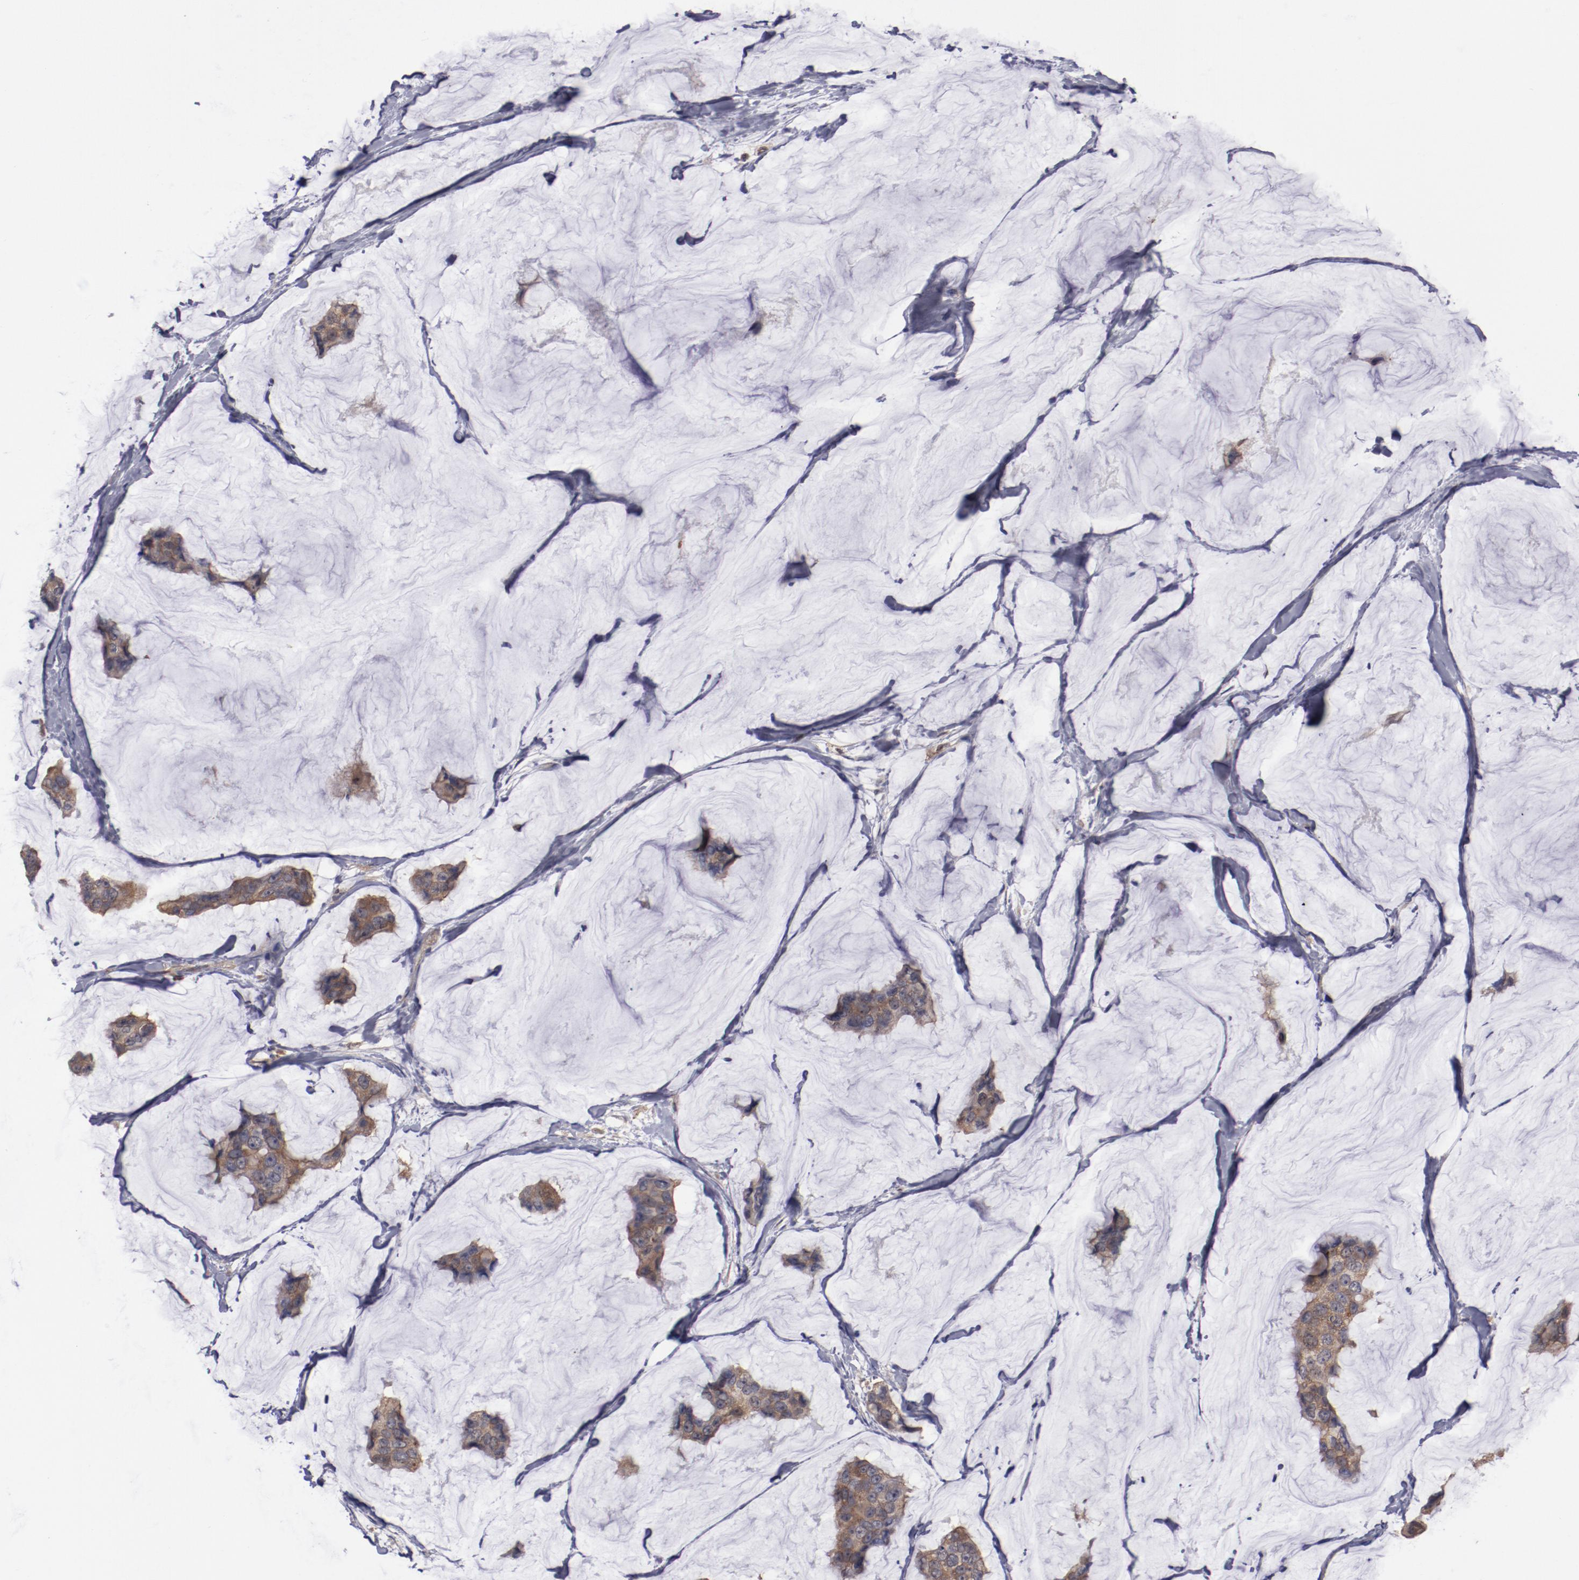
{"staining": {"intensity": "moderate", "quantity": ">75%", "location": "cytoplasmic/membranous"}, "tissue": "breast cancer", "cell_type": "Tumor cells", "image_type": "cancer", "snomed": [{"axis": "morphology", "description": "Normal tissue, NOS"}, {"axis": "morphology", "description": "Duct carcinoma"}, {"axis": "topography", "description": "Breast"}], "caption": "An immunohistochemistry photomicrograph of tumor tissue is shown. Protein staining in brown highlights moderate cytoplasmic/membranous positivity in breast invasive ductal carcinoma within tumor cells. The staining was performed using DAB (3,3'-diaminobenzidine), with brown indicating positive protein expression. Nuclei are stained blue with hematoxylin.", "gene": "DNAAF2", "patient": {"sex": "female", "age": 50}}